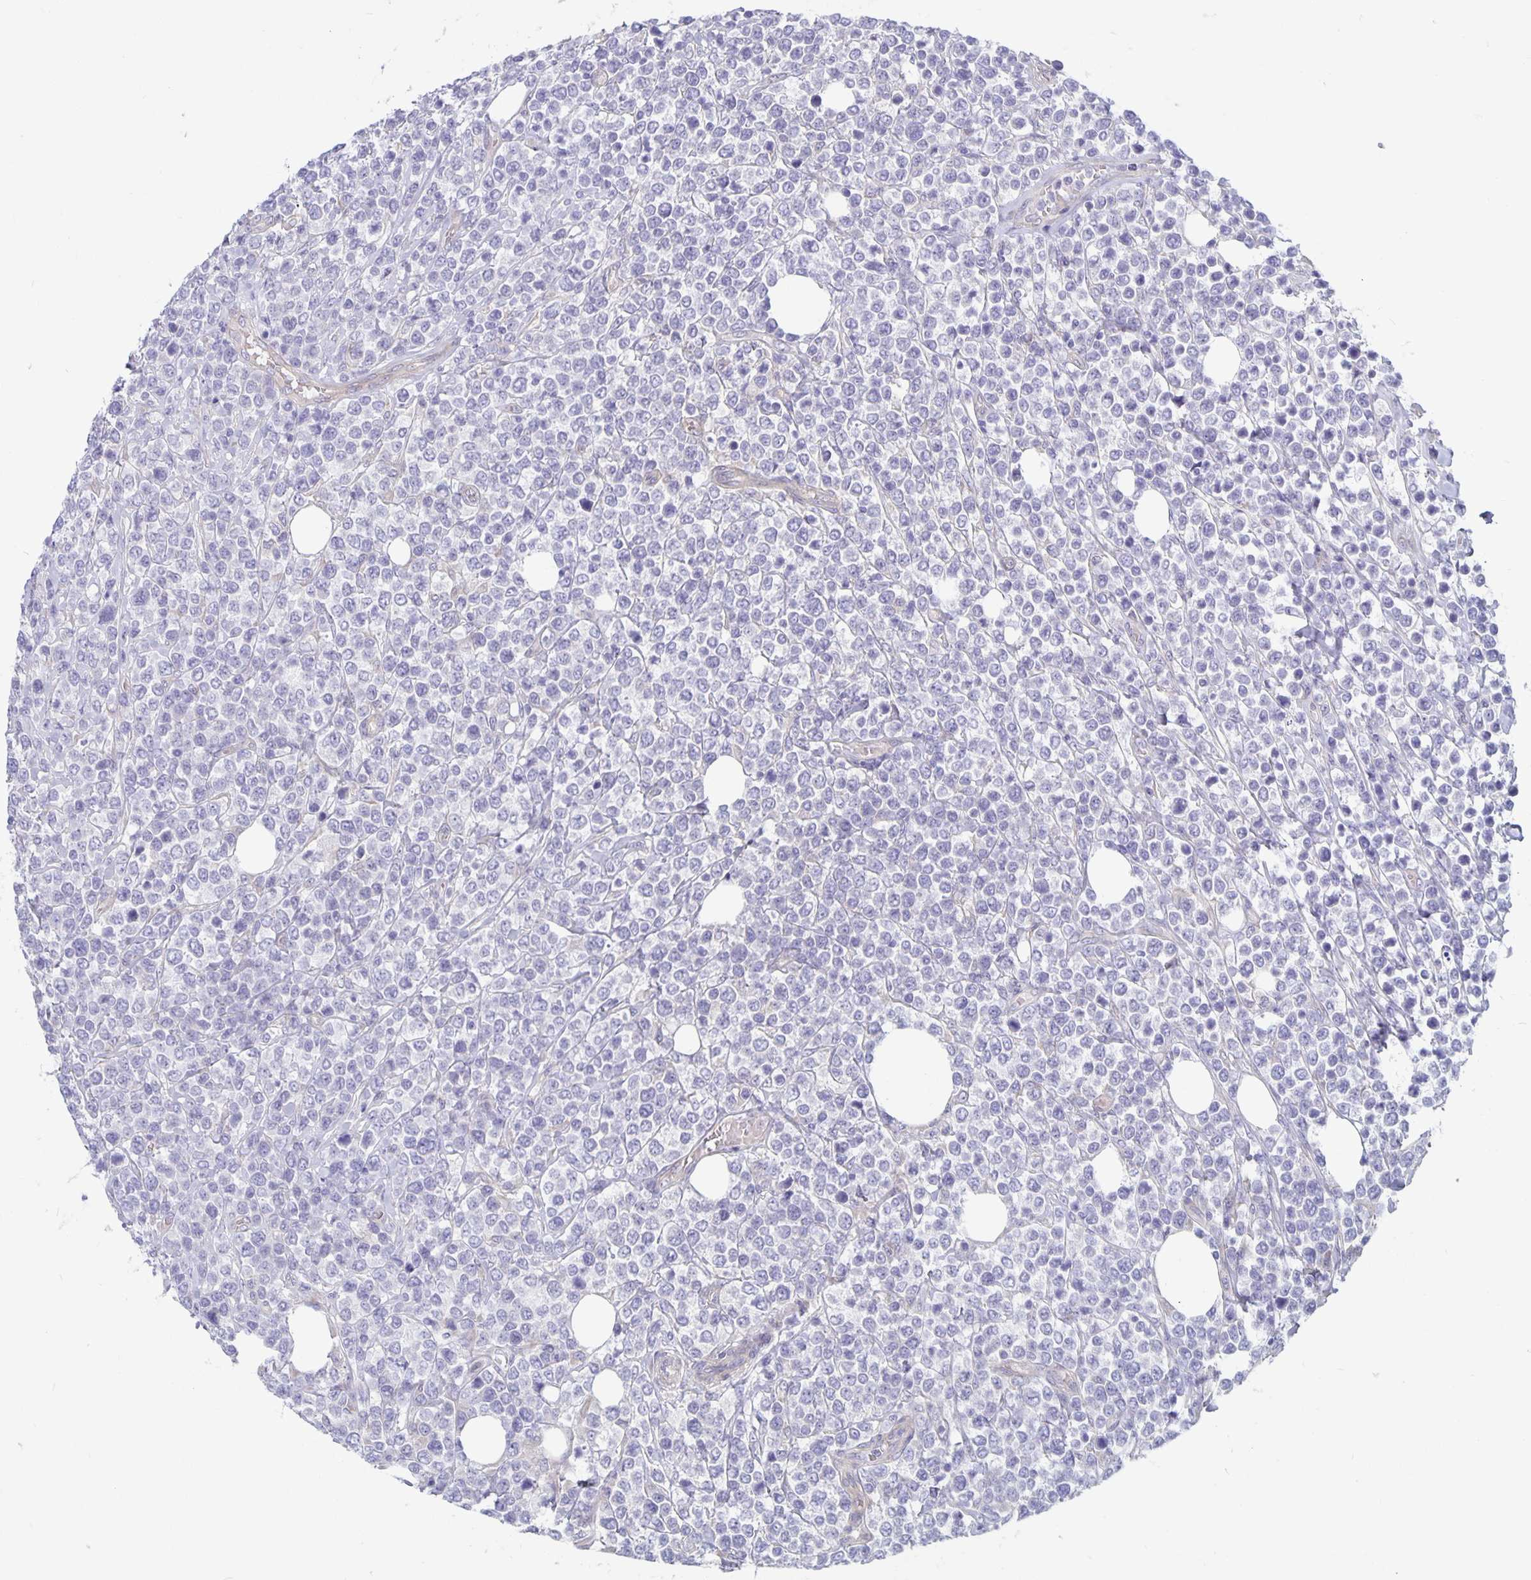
{"staining": {"intensity": "negative", "quantity": "none", "location": "none"}, "tissue": "lymphoma", "cell_type": "Tumor cells", "image_type": "cancer", "snomed": [{"axis": "morphology", "description": "Malignant lymphoma, non-Hodgkin's type, High grade"}, {"axis": "topography", "description": "Soft tissue"}], "caption": "Human lymphoma stained for a protein using immunohistochemistry (IHC) exhibits no staining in tumor cells.", "gene": "PLCB3", "patient": {"sex": "female", "age": 56}}